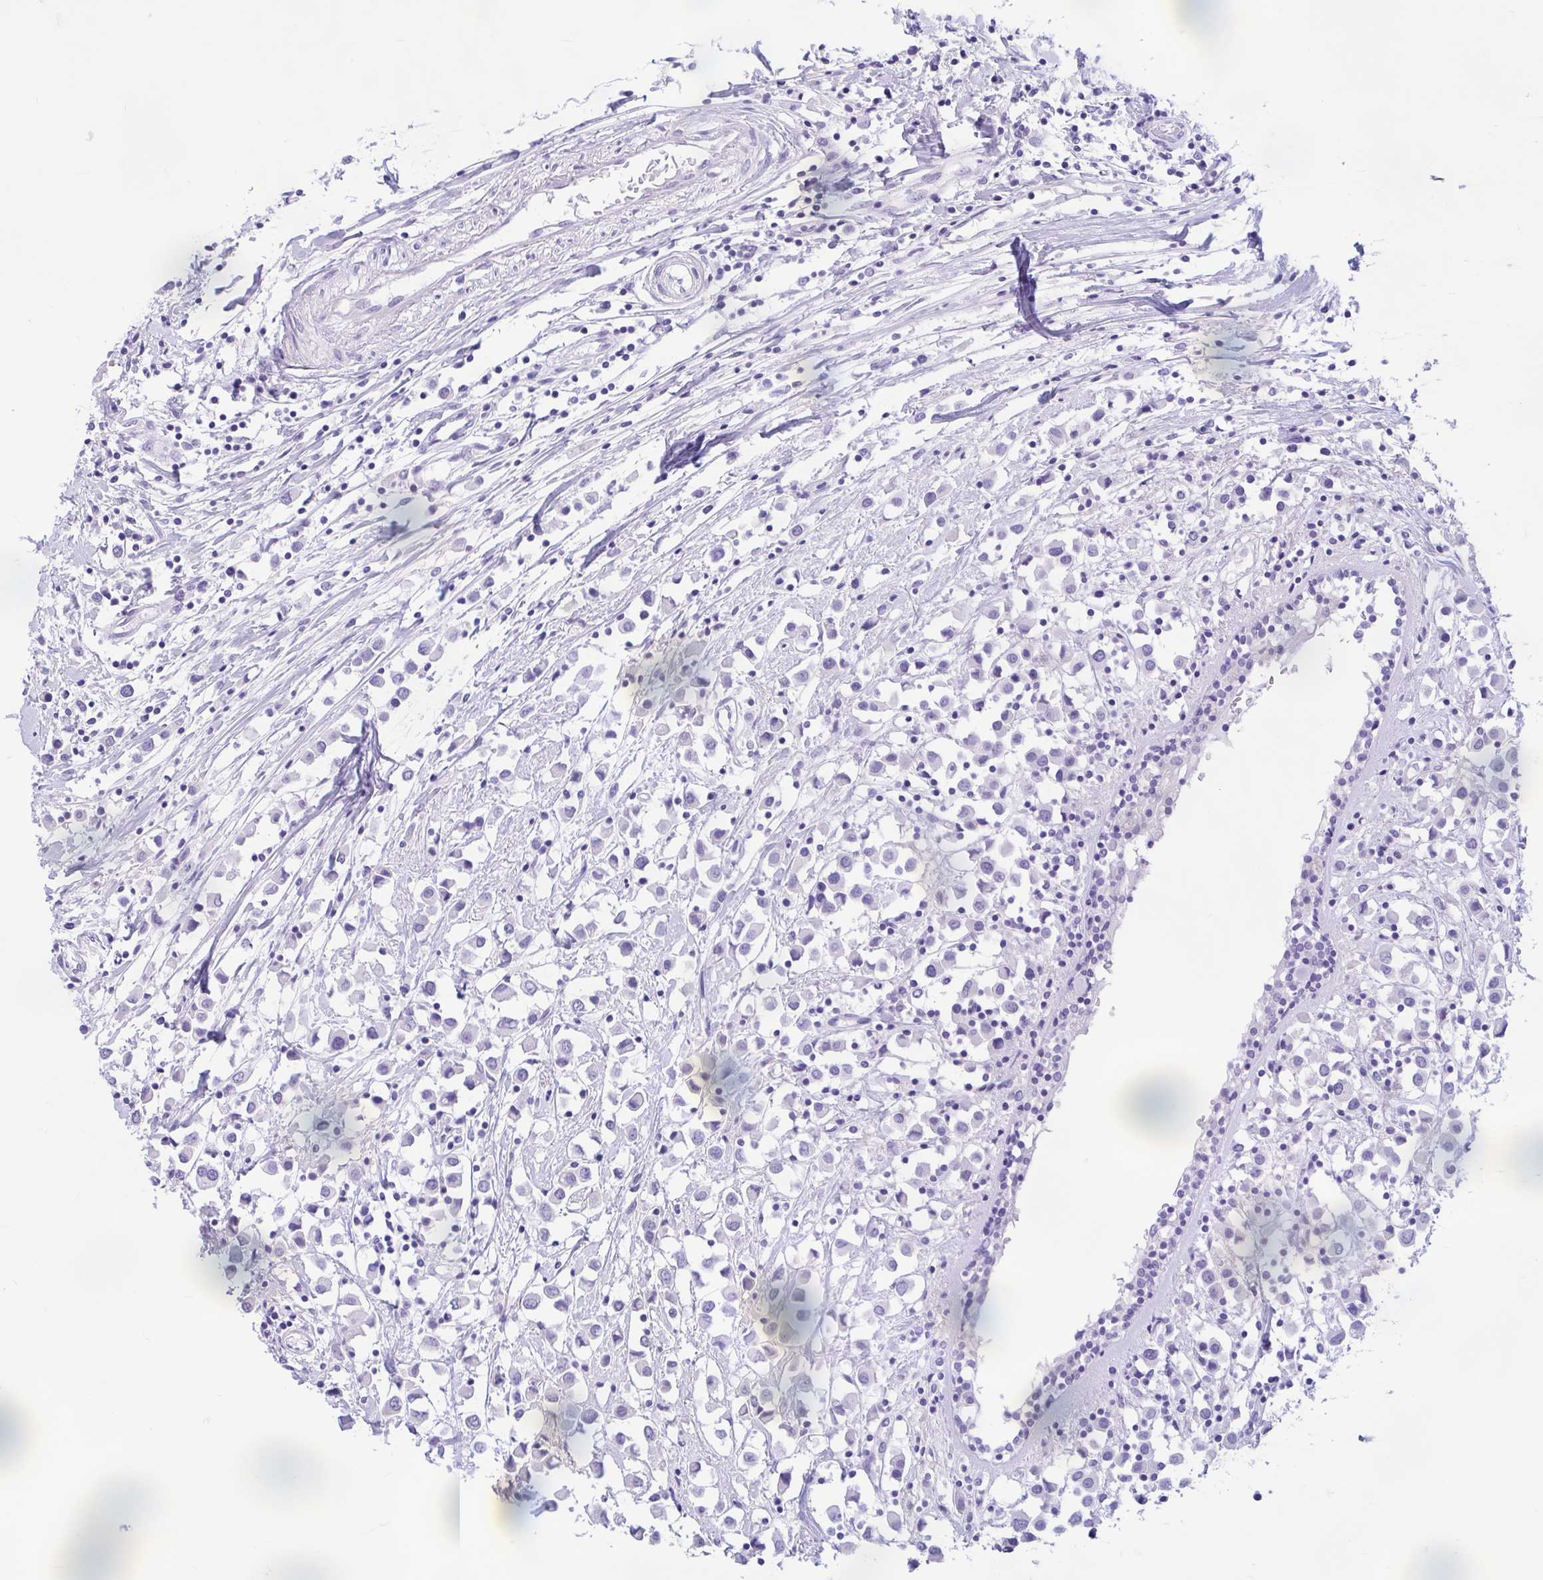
{"staining": {"intensity": "negative", "quantity": "none", "location": "none"}, "tissue": "breast cancer", "cell_type": "Tumor cells", "image_type": "cancer", "snomed": [{"axis": "morphology", "description": "Duct carcinoma"}, {"axis": "topography", "description": "Breast"}], "caption": "Tumor cells are negative for brown protein staining in breast cancer.", "gene": "ZNF319", "patient": {"sex": "female", "age": 61}}